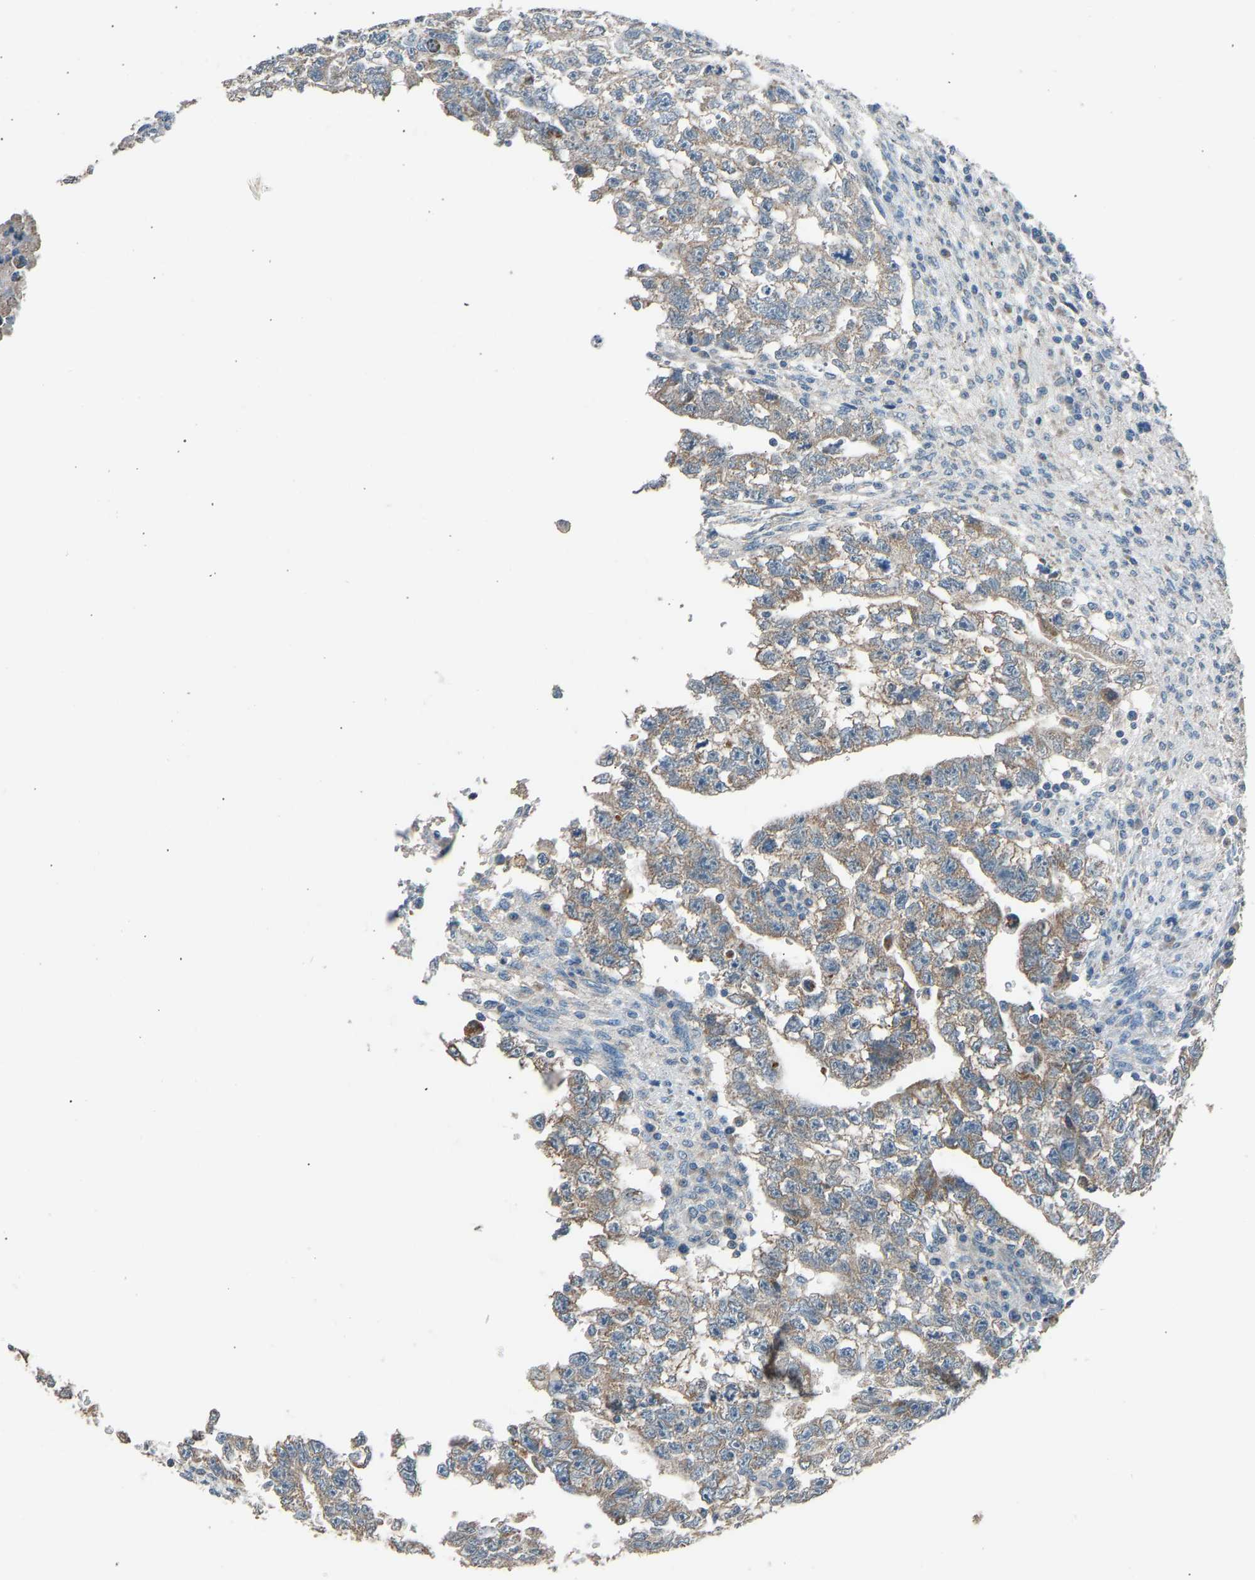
{"staining": {"intensity": "weak", "quantity": ">75%", "location": "cytoplasmic/membranous"}, "tissue": "testis cancer", "cell_type": "Tumor cells", "image_type": "cancer", "snomed": [{"axis": "morphology", "description": "Seminoma, NOS"}, {"axis": "morphology", "description": "Carcinoma, Embryonal, NOS"}, {"axis": "topography", "description": "Testis"}], "caption": "IHC of human testis cancer (seminoma) exhibits low levels of weak cytoplasmic/membranous staining in approximately >75% of tumor cells.", "gene": "TGFBR3", "patient": {"sex": "male", "age": 38}}